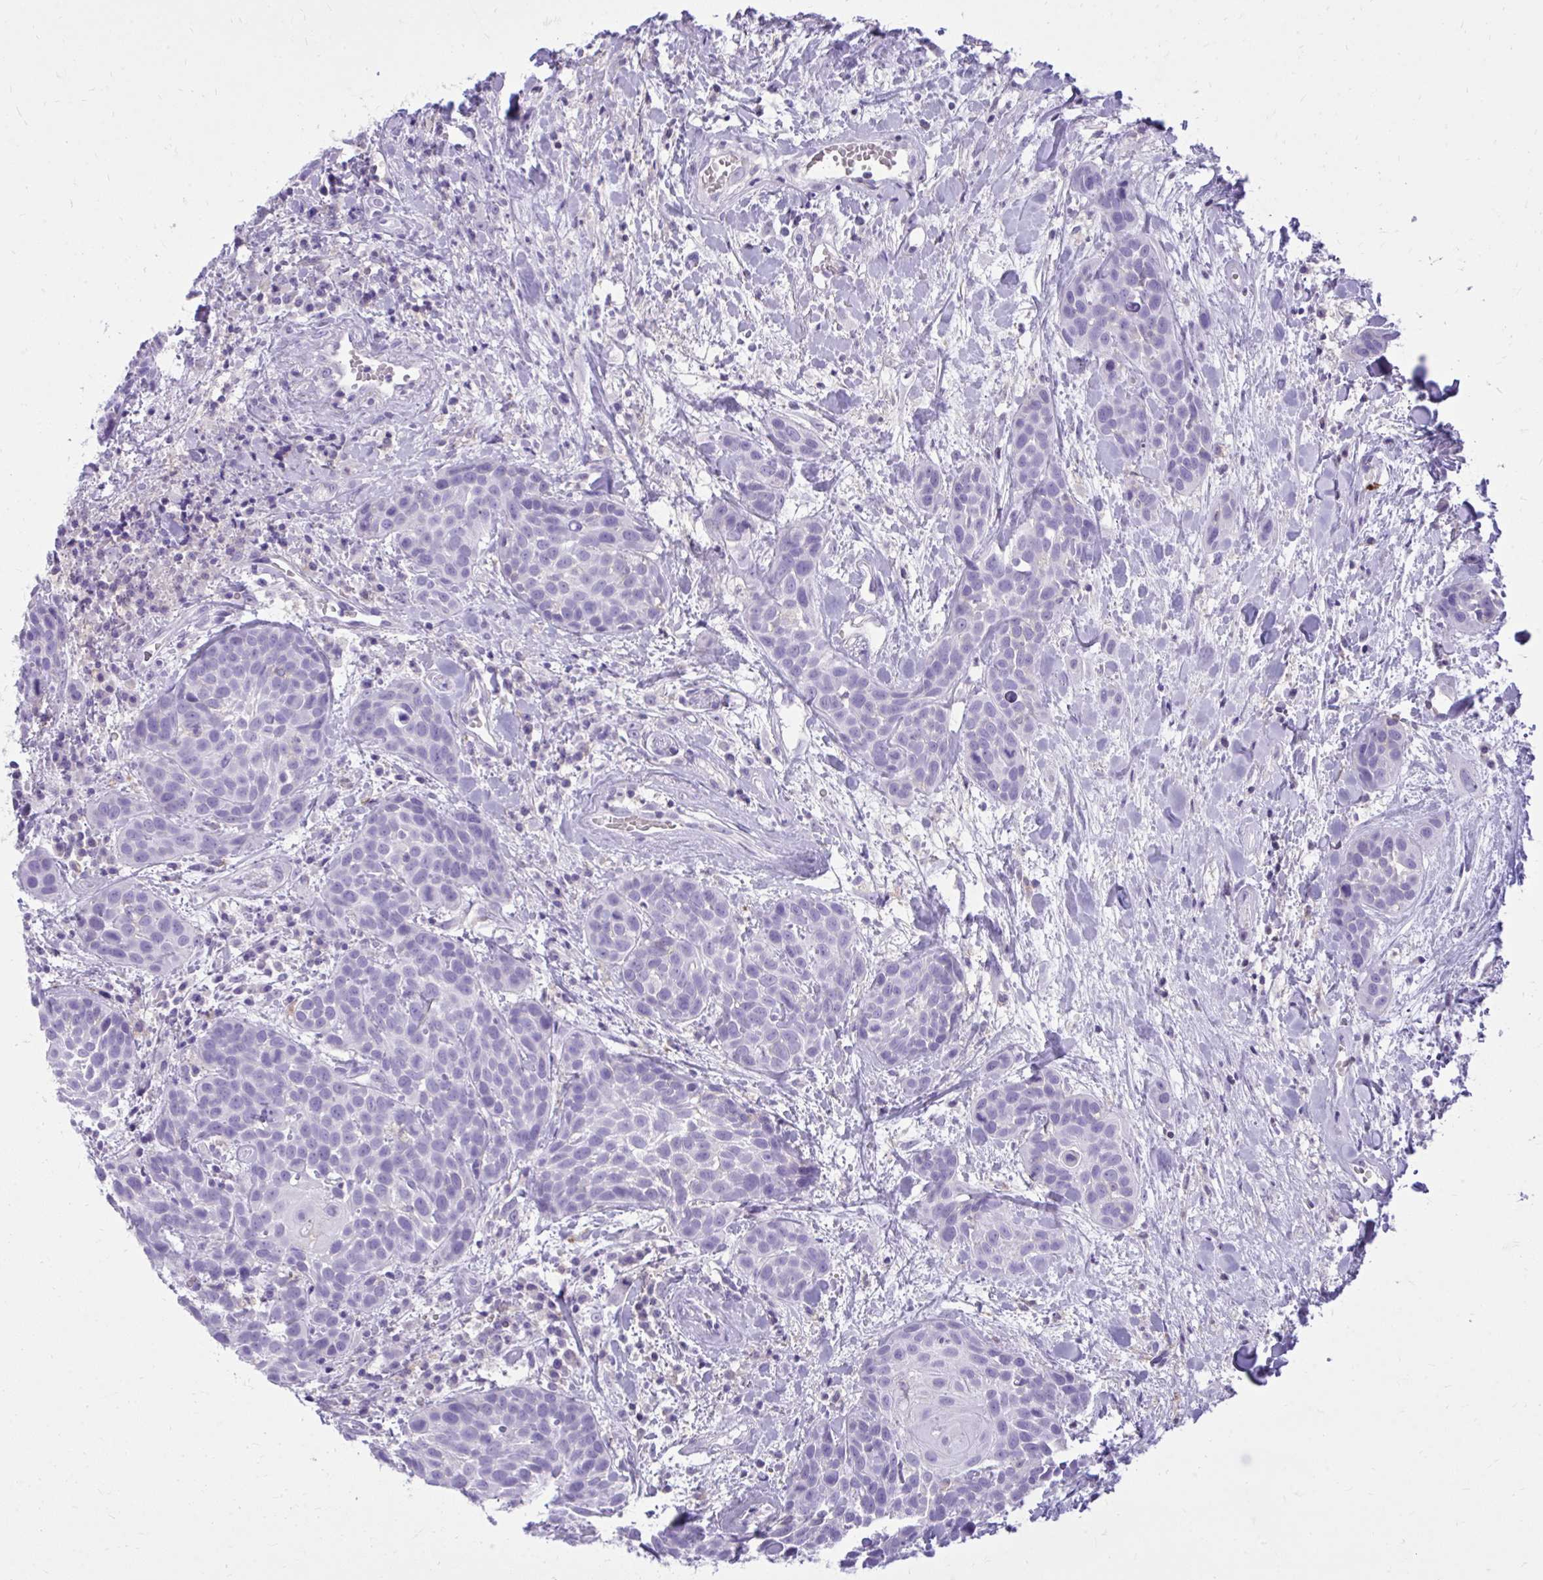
{"staining": {"intensity": "negative", "quantity": "none", "location": "none"}, "tissue": "head and neck cancer", "cell_type": "Tumor cells", "image_type": "cancer", "snomed": [{"axis": "morphology", "description": "Squamous cell carcinoma, NOS"}, {"axis": "topography", "description": "Head-Neck"}], "caption": "The image shows no staining of tumor cells in head and neck cancer (squamous cell carcinoma).", "gene": "GPRIN3", "patient": {"sex": "female", "age": 50}}